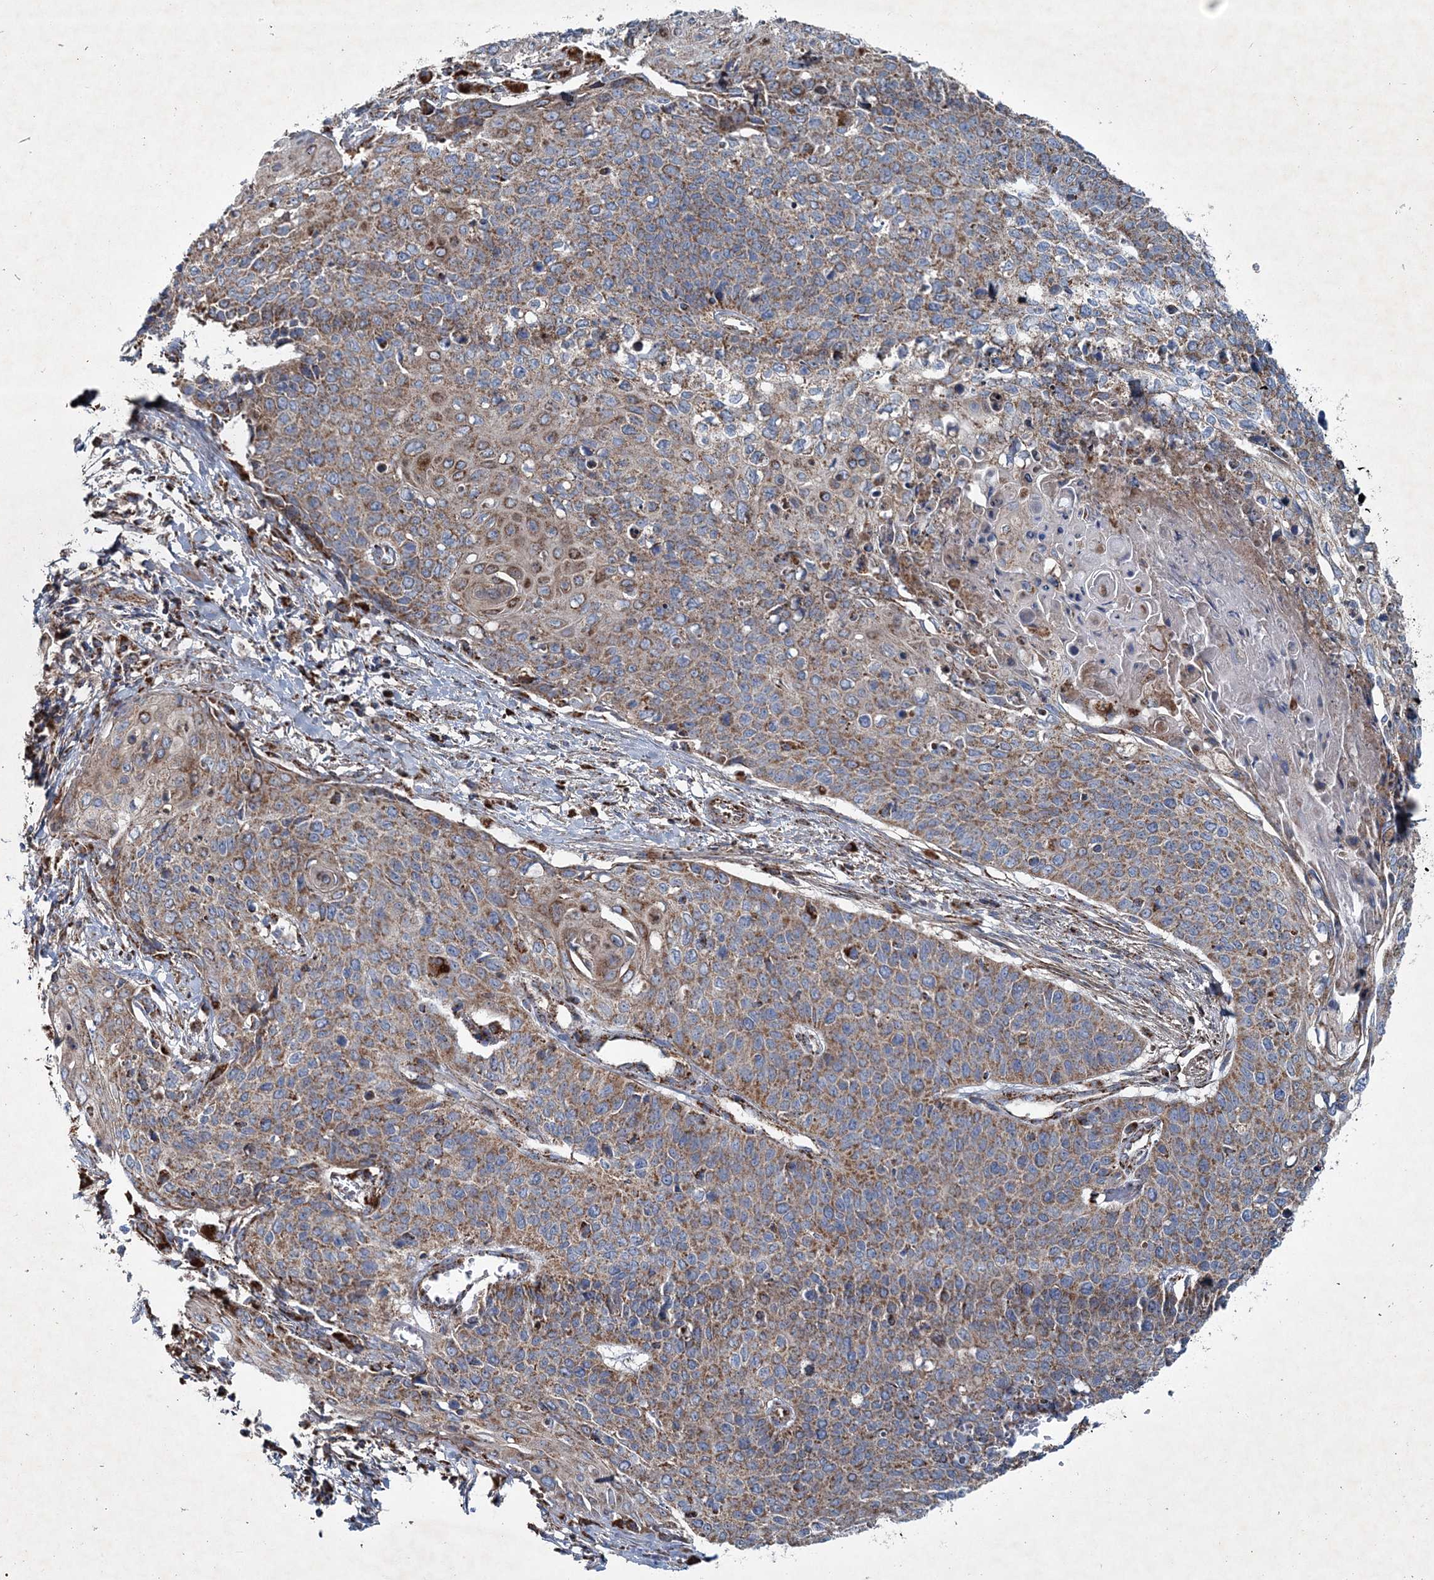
{"staining": {"intensity": "moderate", "quantity": ">75%", "location": "cytoplasmic/membranous"}, "tissue": "cervical cancer", "cell_type": "Tumor cells", "image_type": "cancer", "snomed": [{"axis": "morphology", "description": "Squamous cell carcinoma, NOS"}, {"axis": "topography", "description": "Cervix"}], "caption": "Human cervical cancer stained with a protein marker reveals moderate staining in tumor cells.", "gene": "SPAG16", "patient": {"sex": "female", "age": 39}}